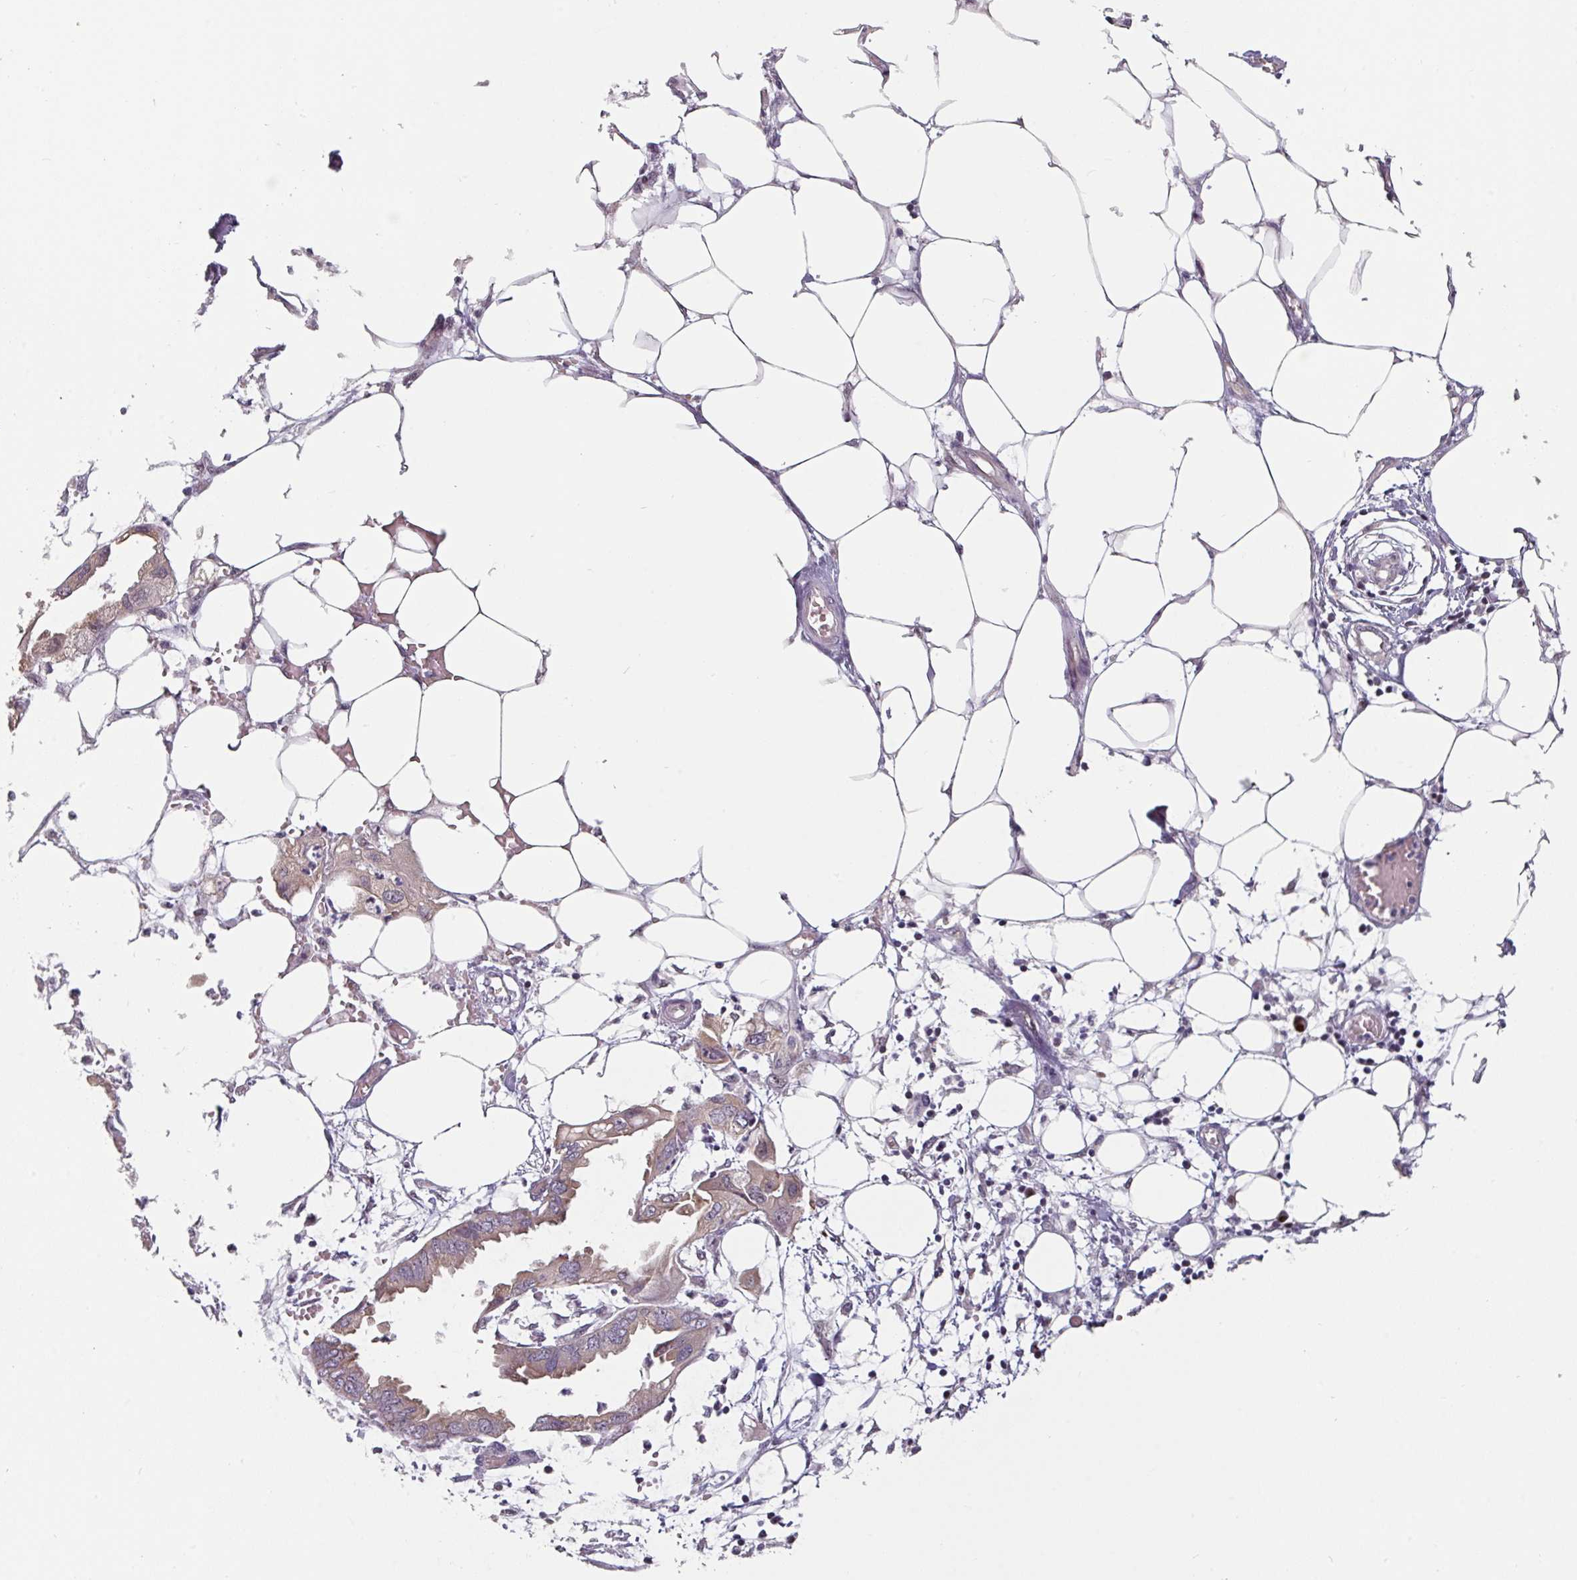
{"staining": {"intensity": "weak", "quantity": "<25%", "location": "cytoplasmic/membranous,nuclear"}, "tissue": "endometrial cancer", "cell_type": "Tumor cells", "image_type": "cancer", "snomed": [{"axis": "morphology", "description": "Adenocarcinoma, NOS"}, {"axis": "morphology", "description": "Adenocarcinoma, metastatic, NOS"}, {"axis": "topography", "description": "Adipose tissue"}, {"axis": "topography", "description": "Endometrium"}], "caption": "This is an immunohistochemistry histopathology image of endometrial cancer (adenocarcinoma). There is no positivity in tumor cells.", "gene": "ZBTB6", "patient": {"sex": "female", "age": 67}}